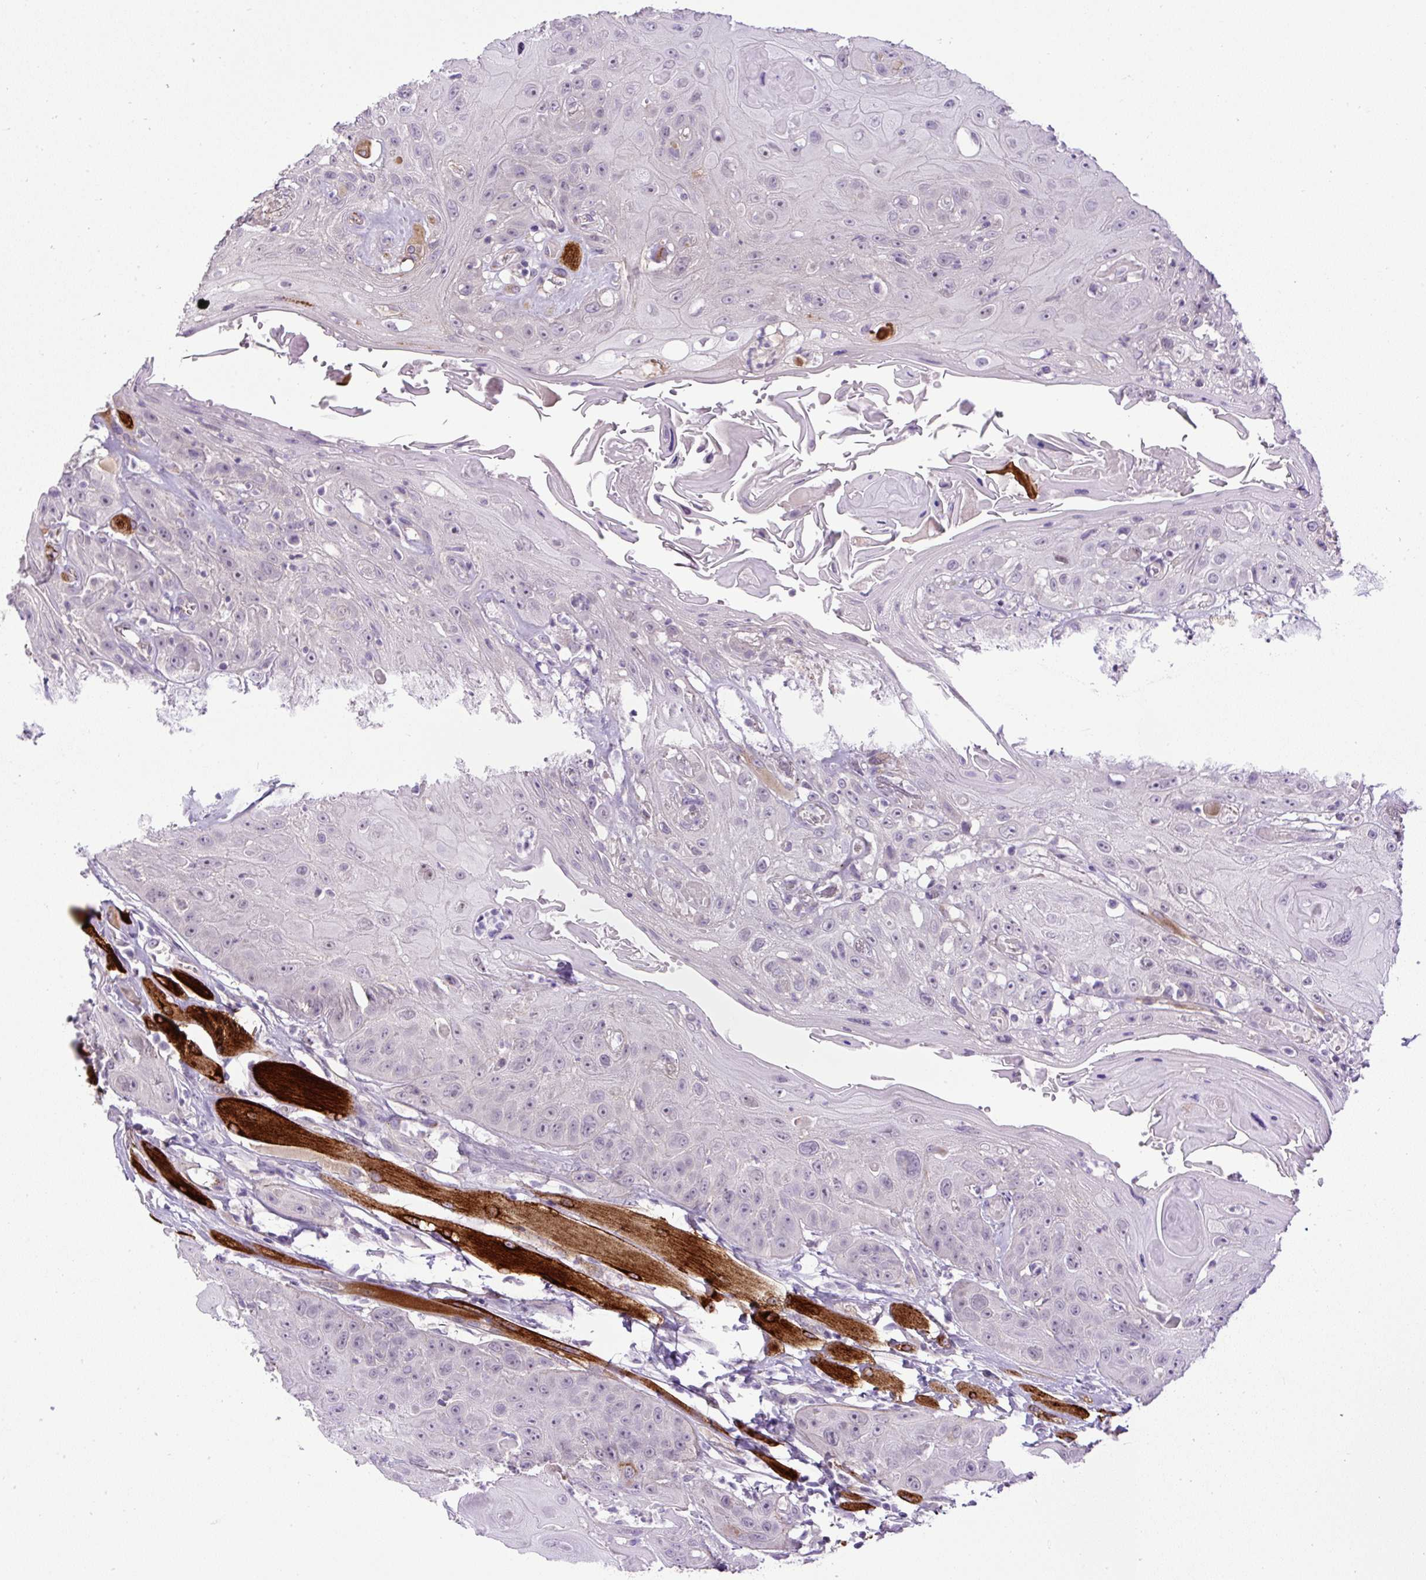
{"staining": {"intensity": "negative", "quantity": "none", "location": "none"}, "tissue": "head and neck cancer", "cell_type": "Tumor cells", "image_type": "cancer", "snomed": [{"axis": "morphology", "description": "Squamous cell carcinoma, NOS"}, {"axis": "topography", "description": "Head-Neck"}], "caption": "Squamous cell carcinoma (head and neck) was stained to show a protein in brown. There is no significant staining in tumor cells. (DAB (3,3'-diaminobenzidine) IHC, high magnification).", "gene": "LEFTY2", "patient": {"sex": "female", "age": 59}}